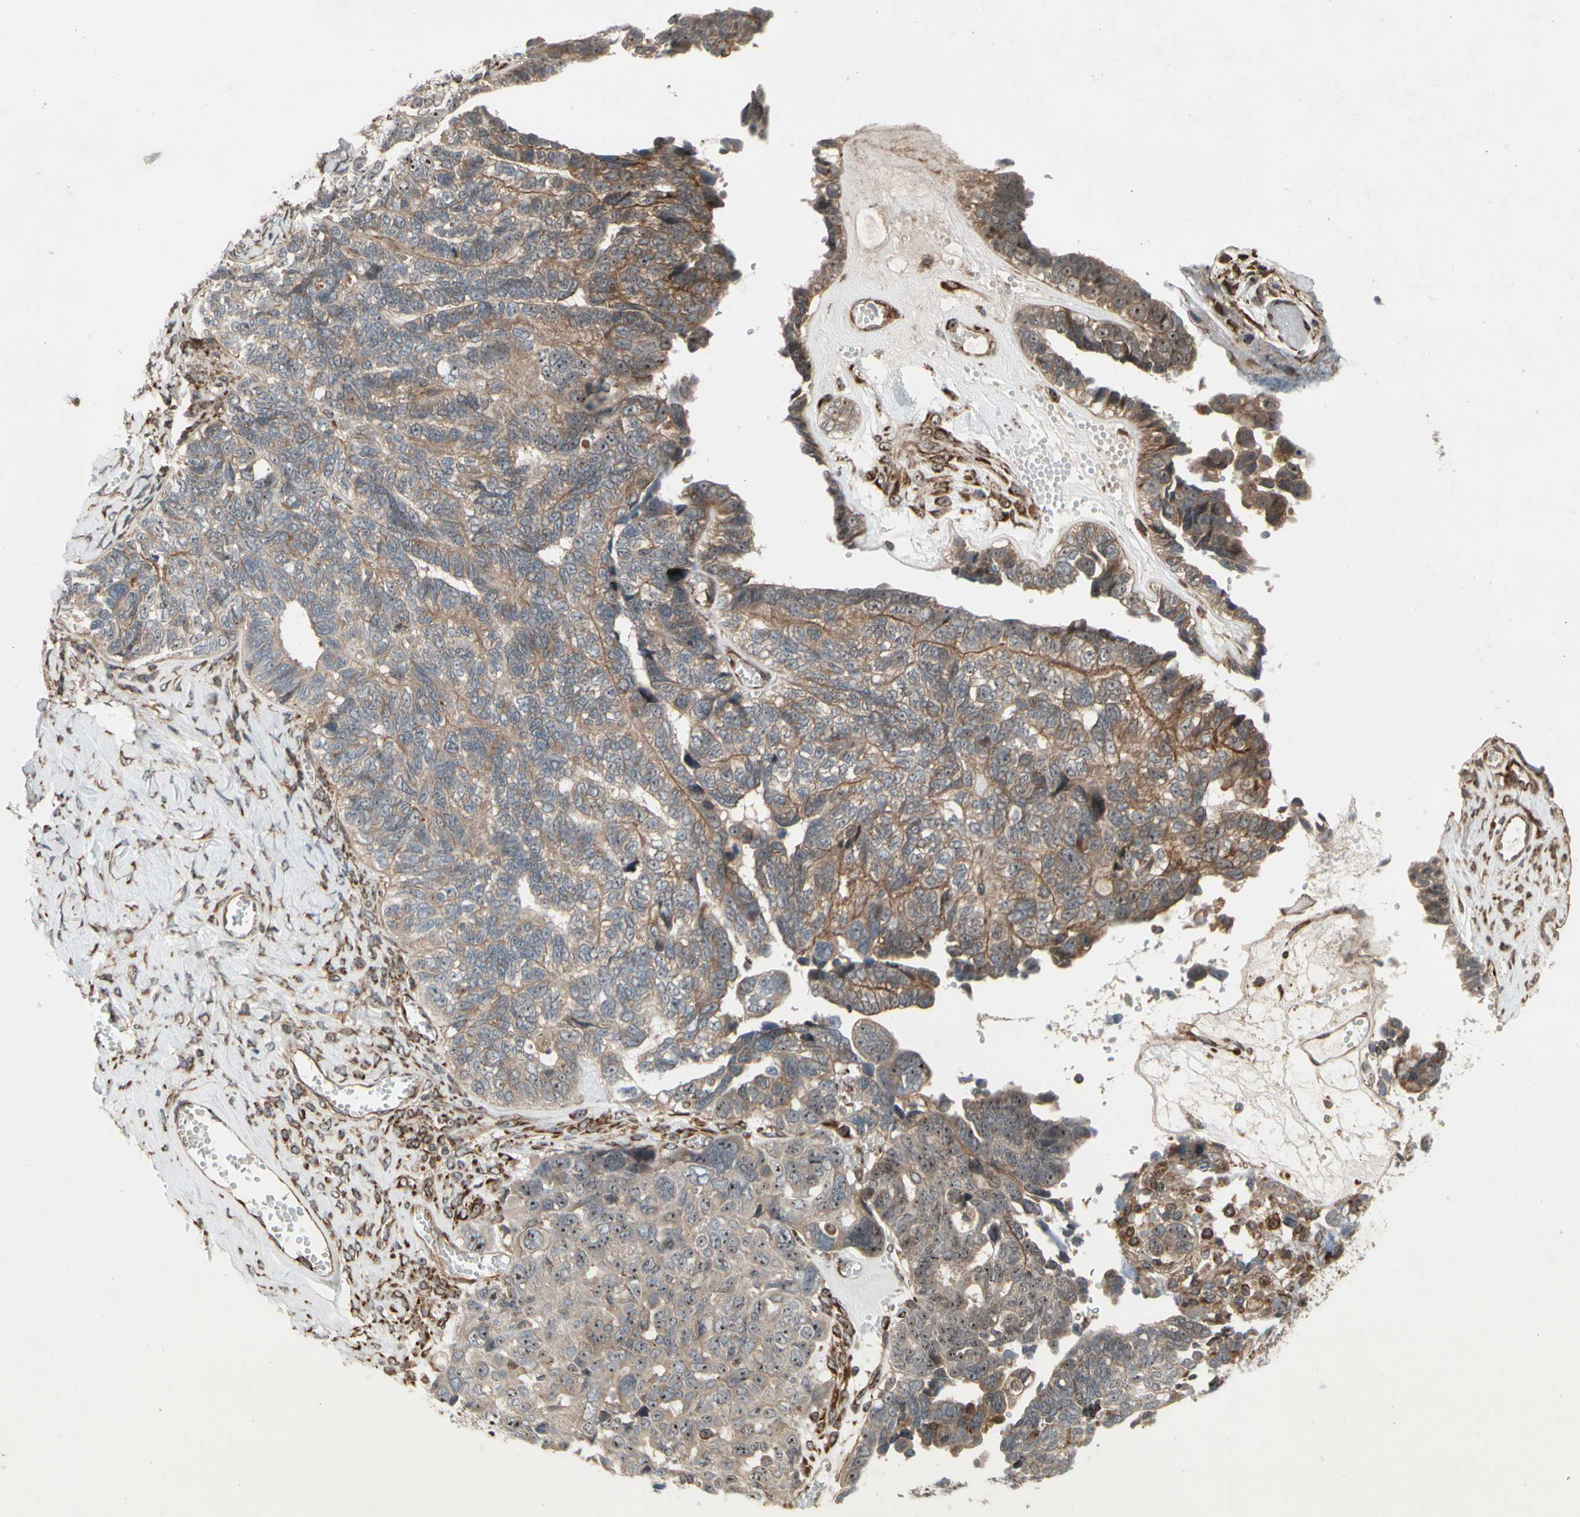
{"staining": {"intensity": "moderate", "quantity": ">75%", "location": "cytoplasmic/membranous,nuclear"}, "tissue": "ovarian cancer", "cell_type": "Tumor cells", "image_type": "cancer", "snomed": [{"axis": "morphology", "description": "Cystadenocarcinoma, serous, NOS"}, {"axis": "topography", "description": "Ovary"}], "caption": "The photomicrograph shows immunohistochemical staining of ovarian cancer (serous cystadenocarcinoma). There is moderate cytoplasmic/membranous and nuclear expression is seen in about >75% of tumor cells.", "gene": "SLC39A9", "patient": {"sex": "female", "age": 79}}